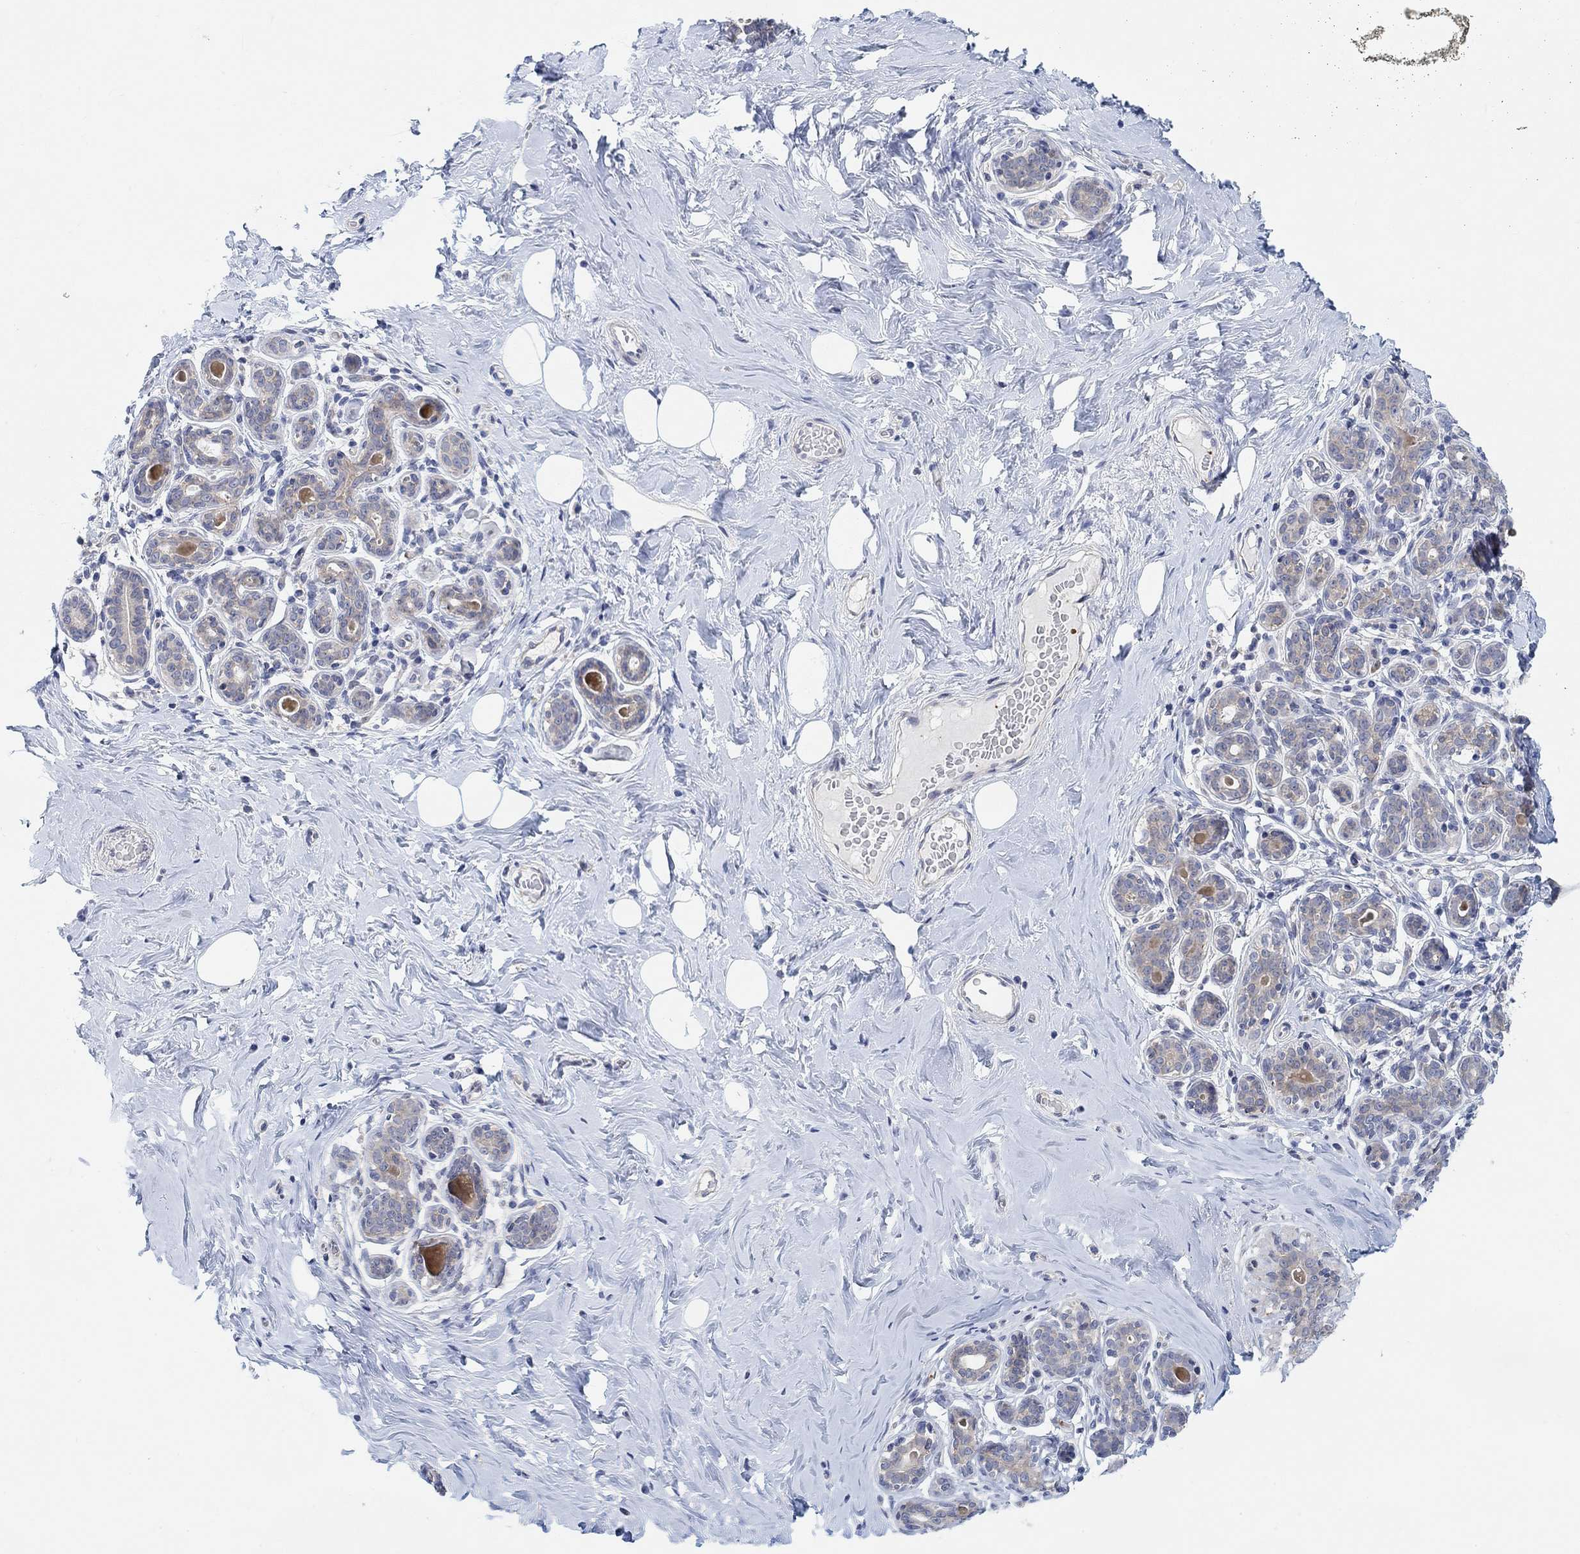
{"staining": {"intensity": "negative", "quantity": "none", "location": "none"}, "tissue": "breast", "cell_type": "Adipocytes", "image_type": "normal", "snomed": [{"axis": "morphology", "description": "Normal tissue, NOS"}, {"axis": "topography", "description": "Skin"}, {"axis": "topography", "description": "Breast"}], "caption": "This is a micrograph of IHC staining of benign breast, which shows no staining in adipocytes.", "gene": "PMFBP1", "patient": {"sex": "female", "age": 43}}